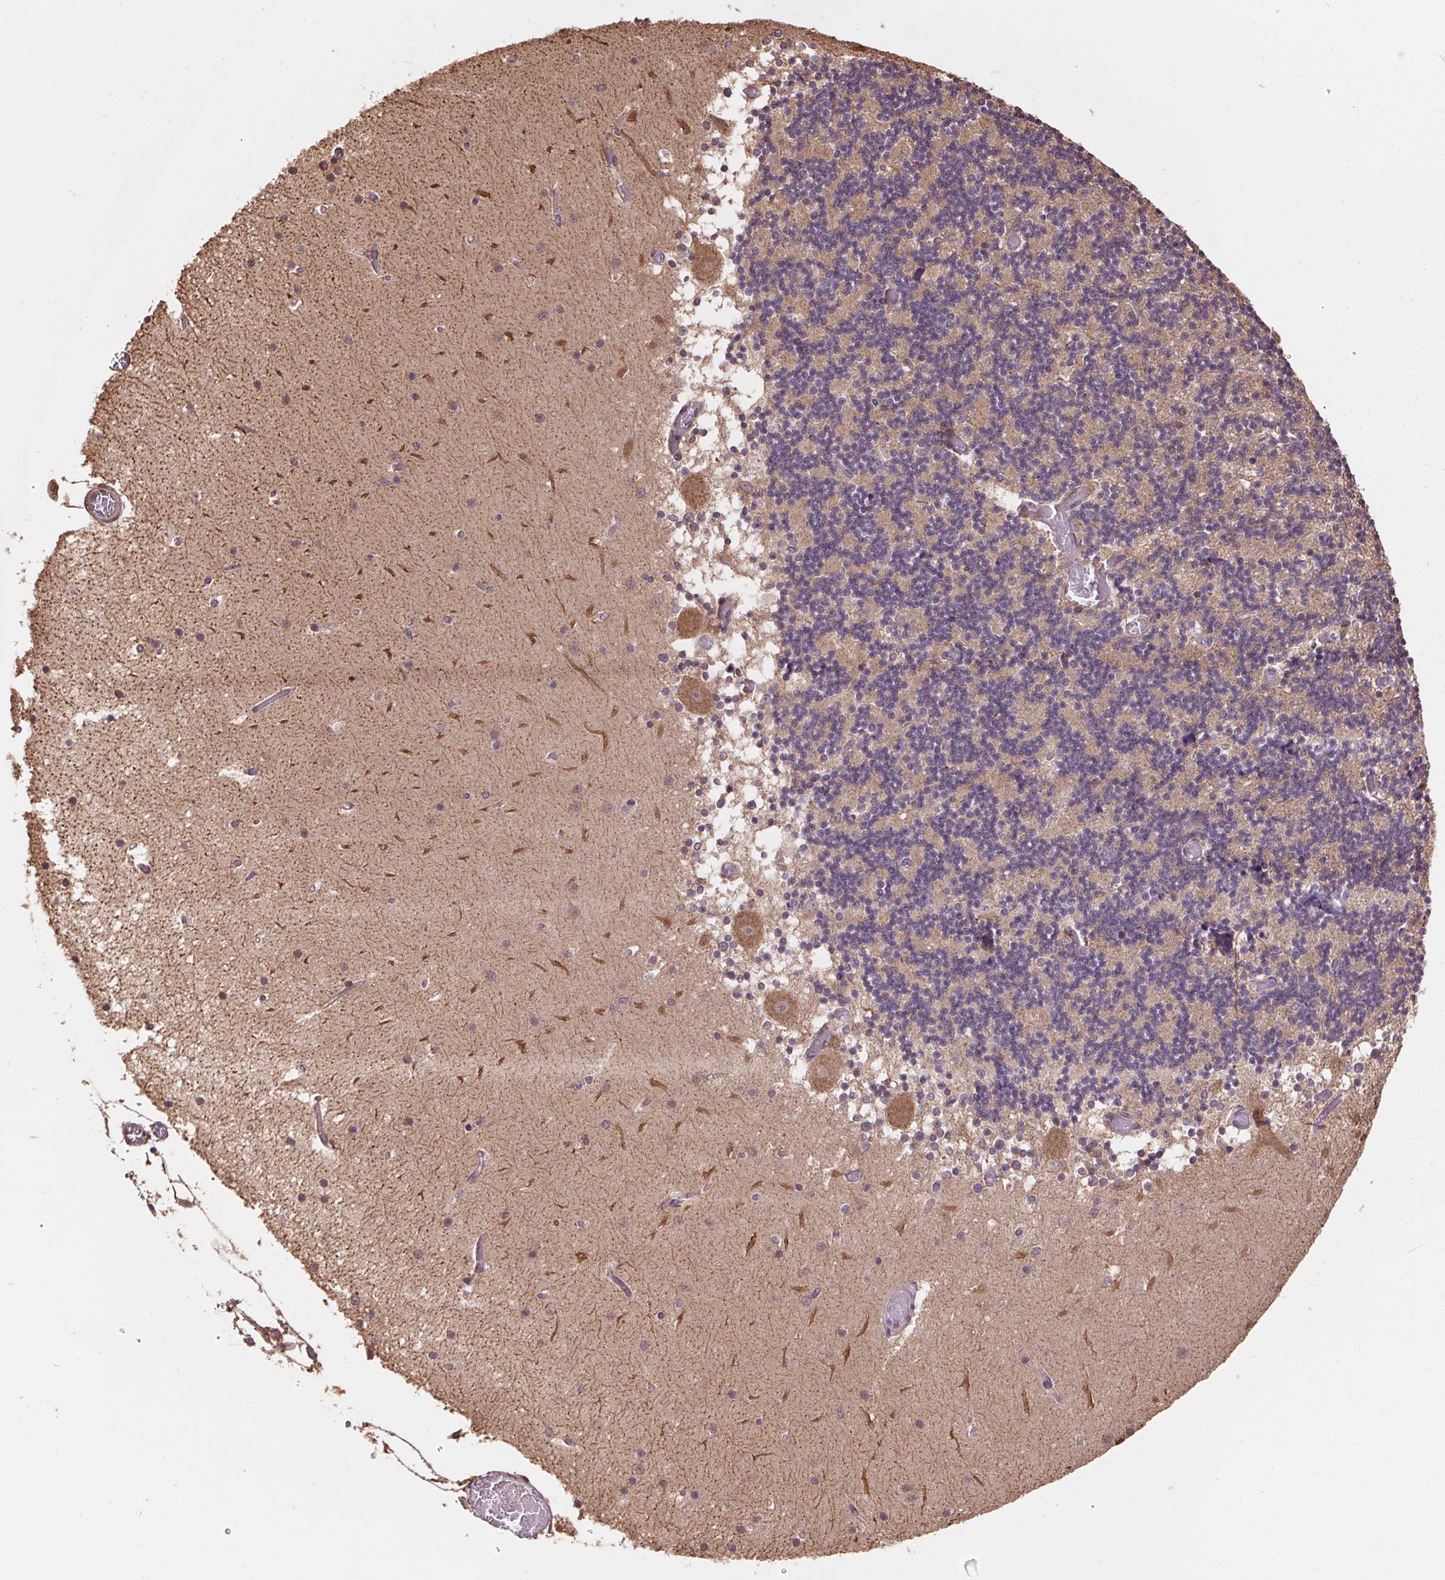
{"staining": {"intensity": "negative", "quantity": "none", "location": "none"}, "tissue": "cerebellum", "cell_type": "Cells in granular layer", "image_type": "normal", "snomed": [{"axis": "morphology", "description": "Normal tissue, NOS"}, {"axis": "topography", "description": "Cerebellum"}], "caption": "Cells in granular layer show no significant protein expression in normal cerebellum. Brightfield microscopy of immunohistochemistry (IHC) stained with DAB (brown) and hematoxylin (blue), captured at high magnification.", "gene": "CUTA", "patient": {"sex": "female", "age": 28}}